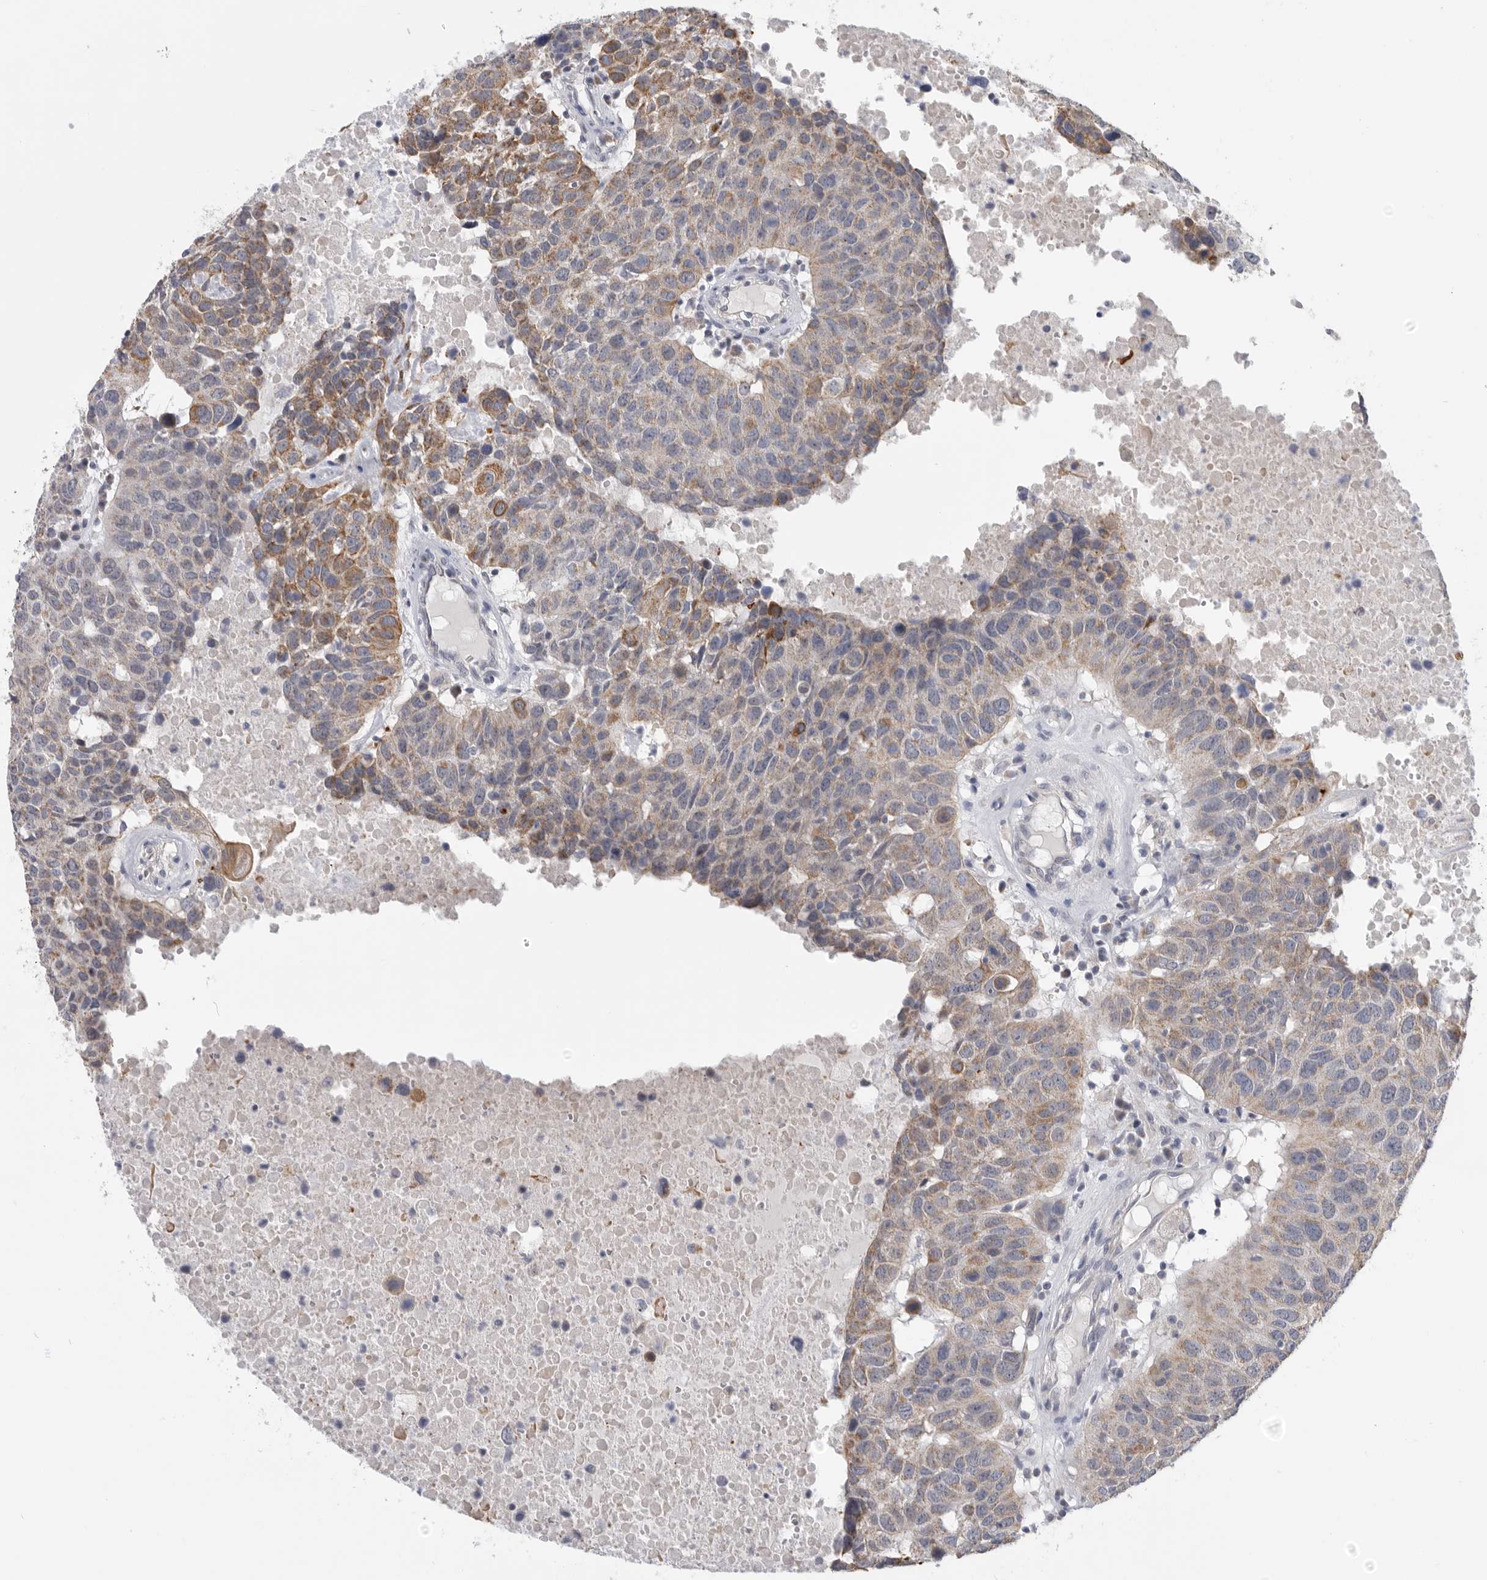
{"staining": {"intensity": "moderate", "quantity": "25%-75%", "location": "cytoplasmic/membranous"}, "tissue": "head and neck cancer", "cell_type": "Tumor cells", "image_type": "cancer", "snomed": [{"axis": "morphology", "description": "Squamous cell carcinoma, NOS"}, {"axis": "topography", "description": "Head-Neck"}], "caption": "This image exhibits head and neck cancer (squamous cell carcinoma) stained with immunohistochemistry (IHC) to label a protein in brown. The cytoplasmic/membranous of tumor cells show moderate positivity for the protein. Nuclei are counter-stained blue.", "gene": "MTFR1L", "patient": {"sex": "male", "age": 66}}